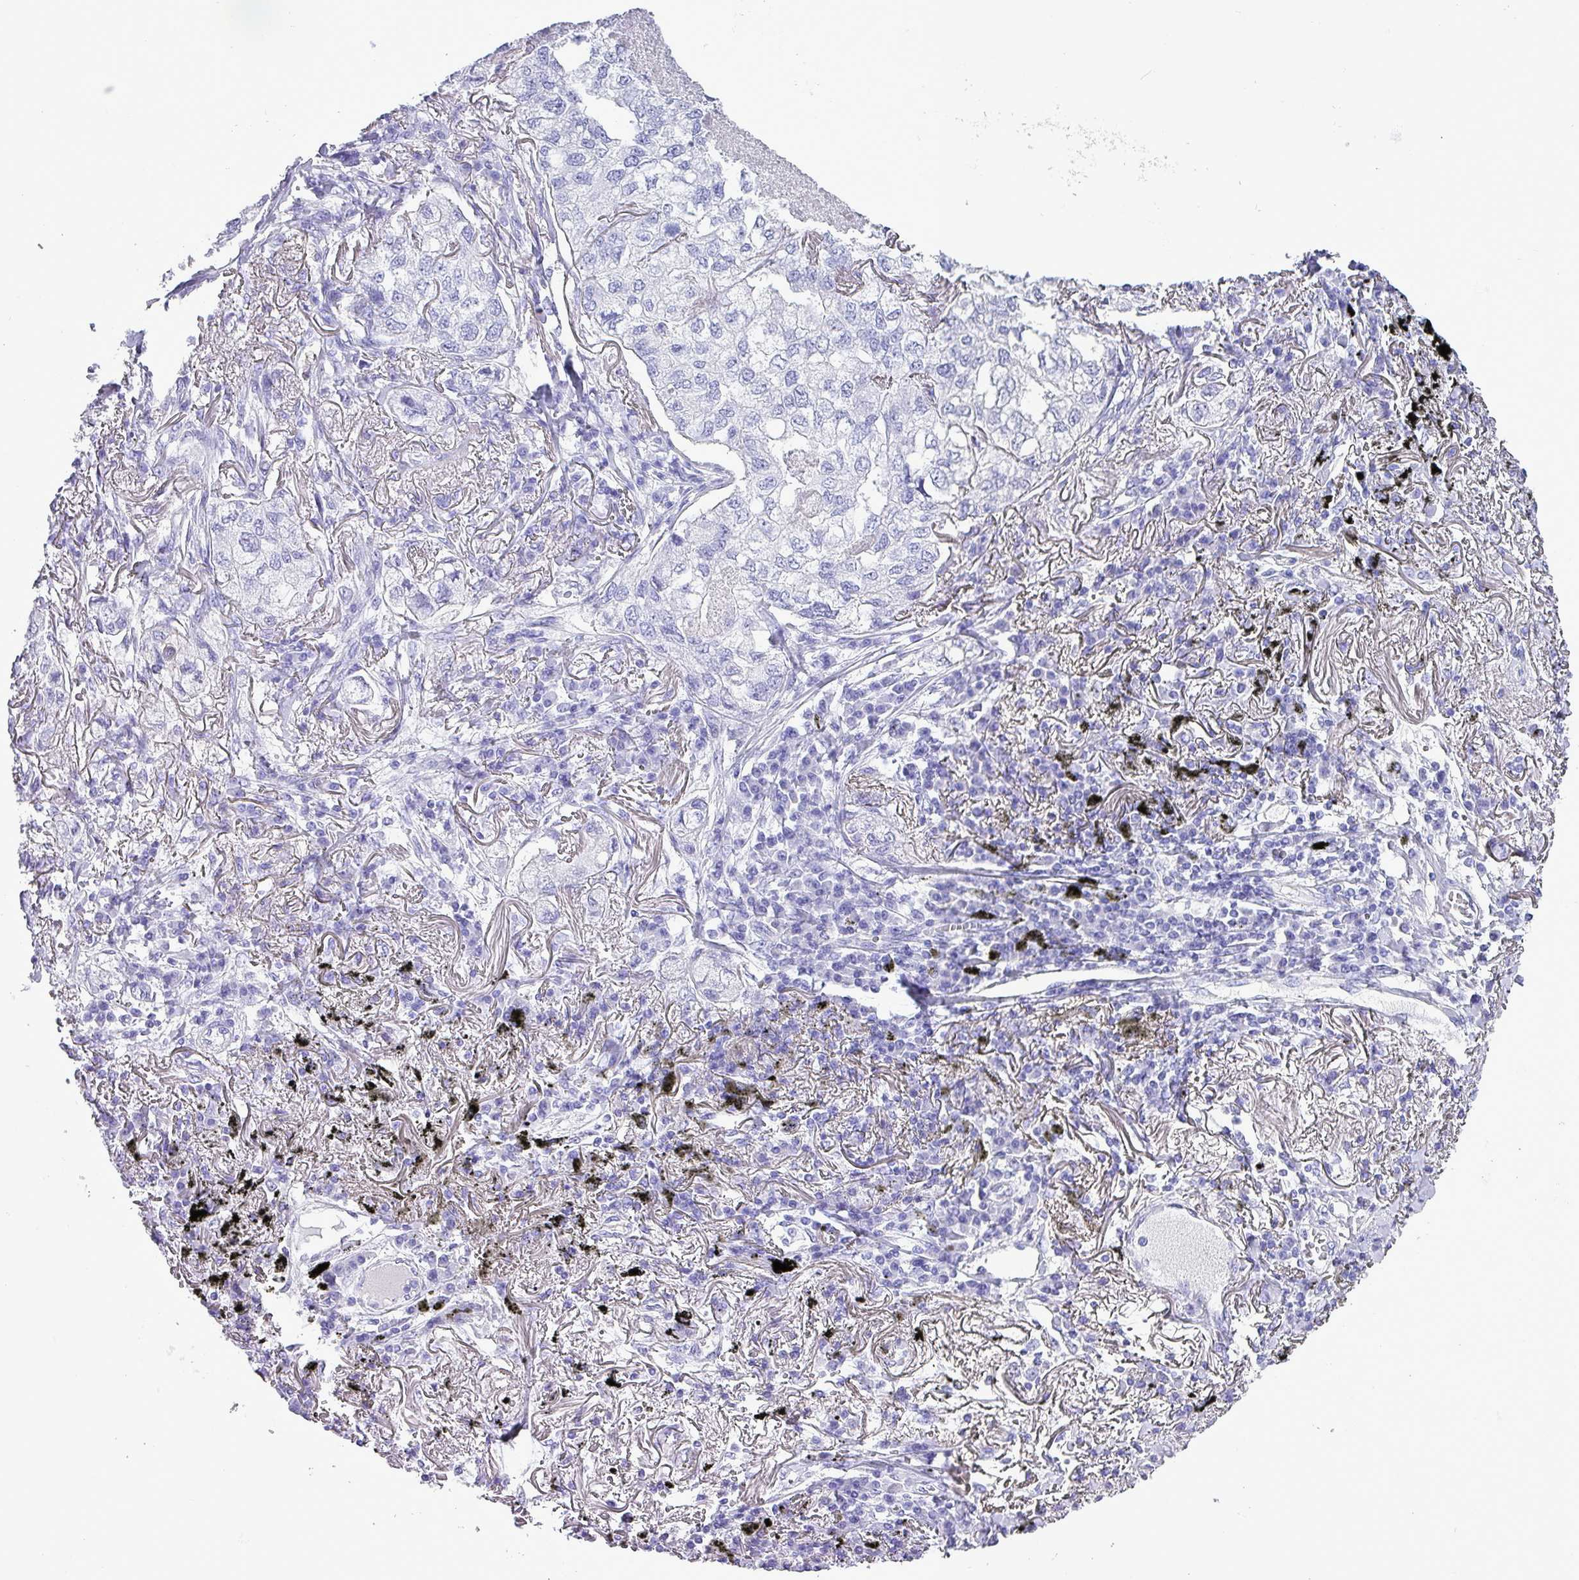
{"staining": {"intensity": "negative", "quantity": "none", "location": "none"}, "tissue": "lung cancer", "cell_type": "Tumor cells", "image_type": "cancer", "snomed": [{"axis": "morphology", "description": "Adenocarcinoma, NOS"}, {"axis": "topography", "description": "Lung"}], "caption": "Tumor cells are negative for protein expression in human lung adenocarcinoma. (DAB (3,3'-diaminobenzidine) immunohistochemistry (IHC), high magnification).", "gene": "KRT6C", "patient": {"sex": "male", "age": 65}}